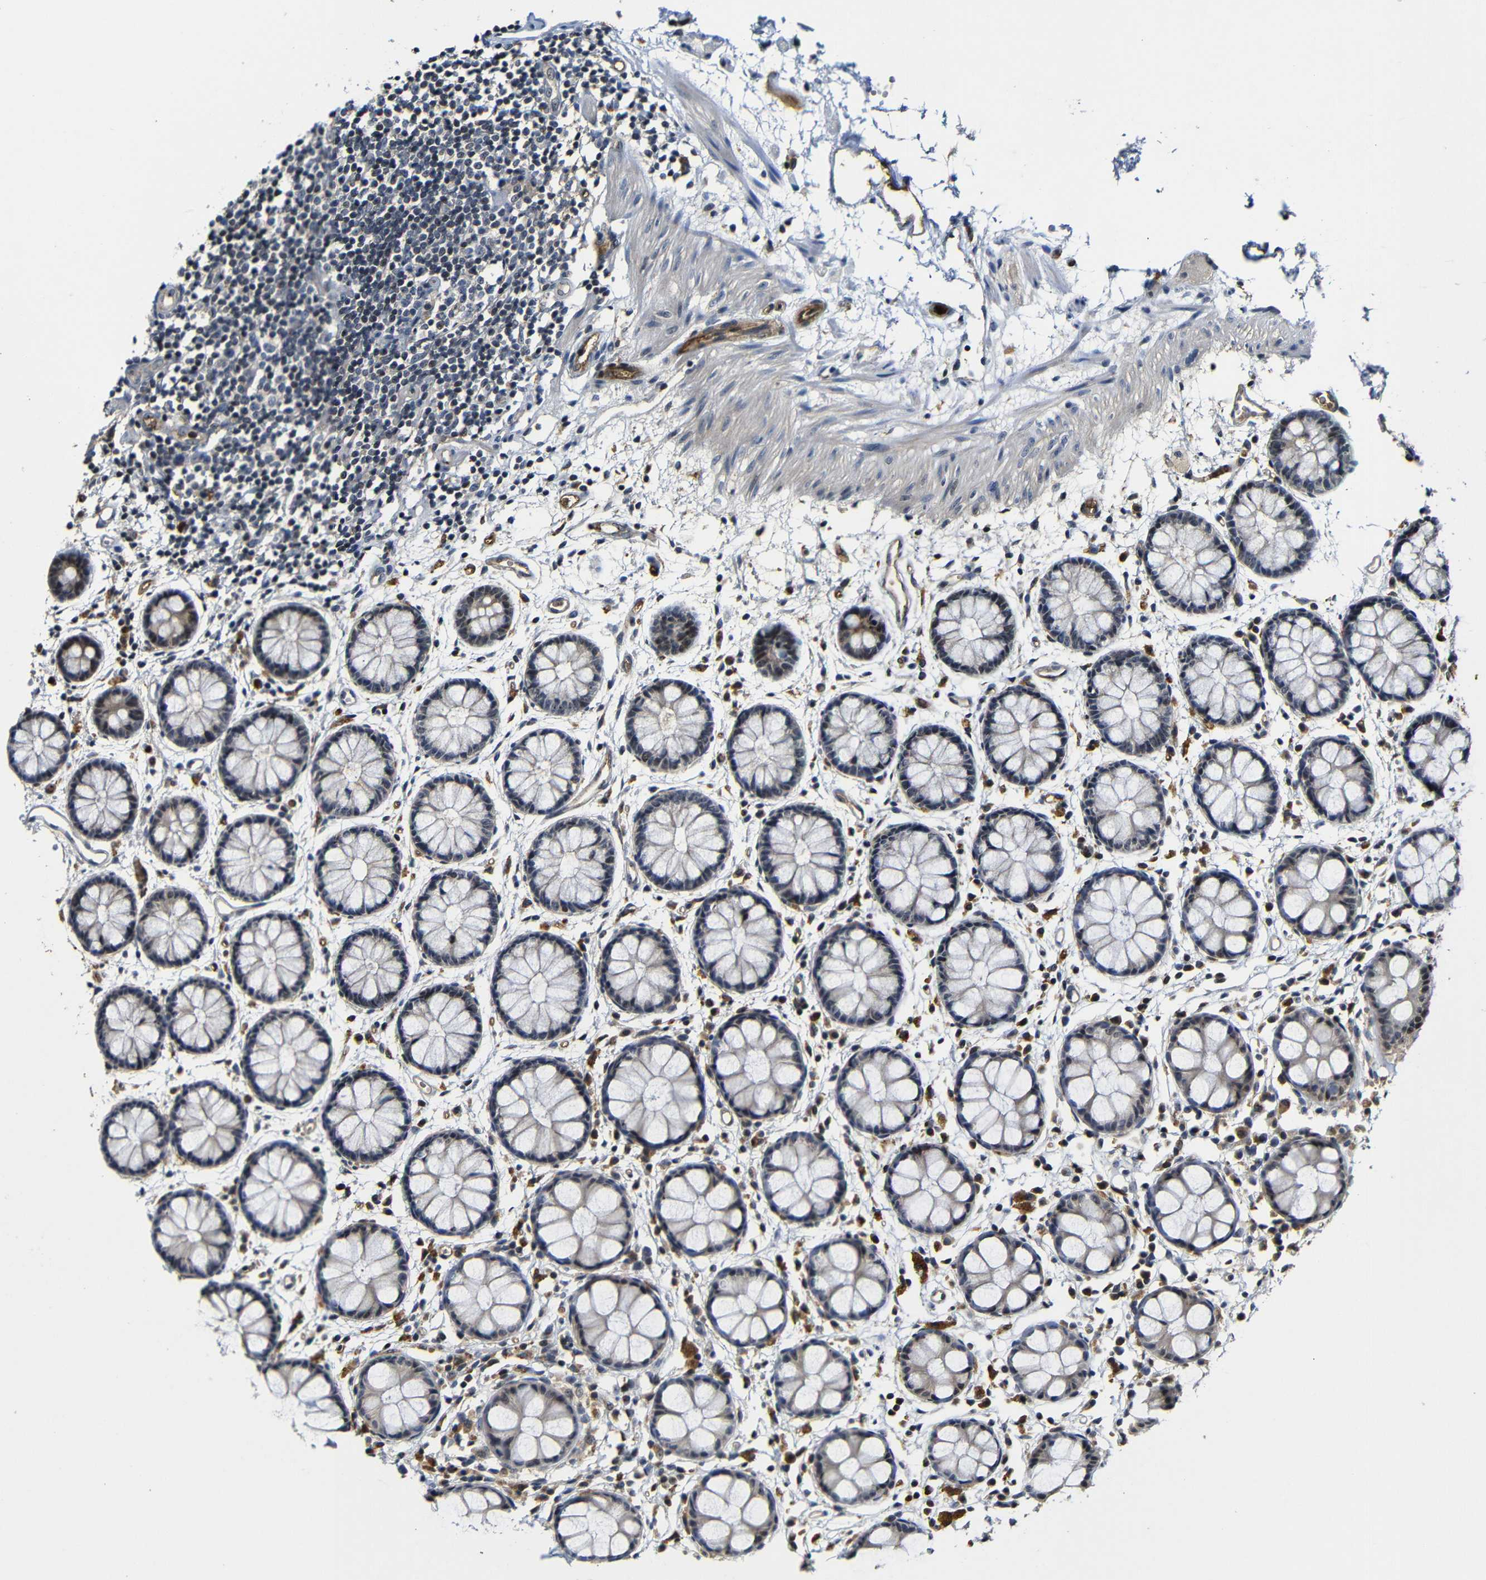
{"staining": {"intensity": "moderate", "quantity": ">75%", "location": "cytoplasmic/membranous,nuclear"}, "tissue": "rectum", "cell_type": "Glandular cells", "image_type": "normal", "snomed": [{"axis": "morphology", "description": "Normal tissue, NOS"}, {"axis": "topography", "description": "Rectum"}], "caption": "The photomicrograph reveals immunohistochemical staining of normal rectum. There is moderate cytoplasmic/membranous,nuclear positivity is seen in about >75% of glandular cells. The protein is shown in brown color, while the nuclei are stained blue.", "gene": "MYC", "patient": {"sex": "female", "age": 66}}